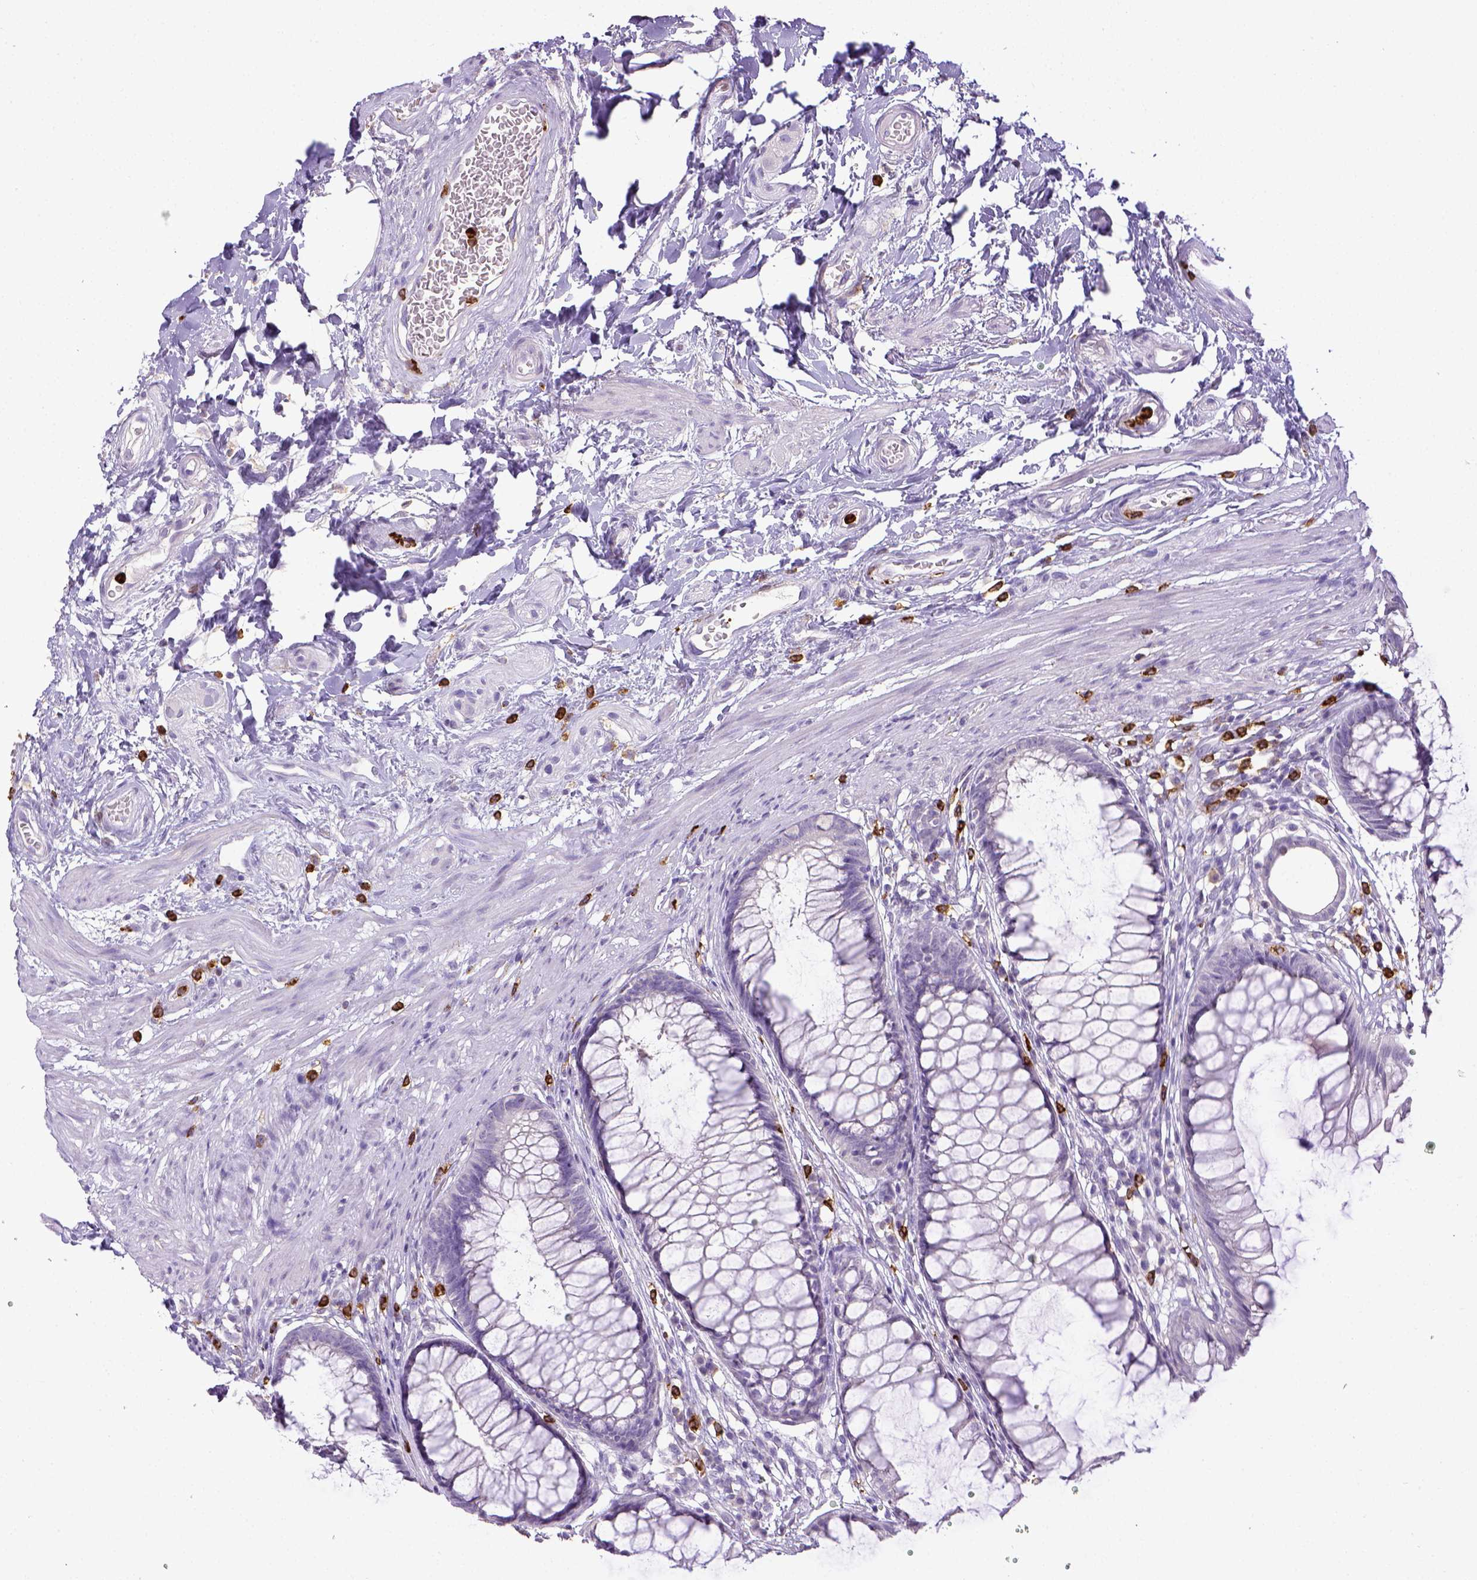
{"staining": {"intensity": "negative", "quantity": "none", "location": "none"}, "tissue": "rectum", "cell_type": "Glandular cells", "image_type": "normal", "snomed": [{"axis": "morphology", "description": "Normal tissue, NOS"}, {"axis": "topography", "description": "Smooth muscle"}, {"axis": "topography", "description": "Rectum"}], "caption": "This is an immunohistochemistry micrograph of benign human rectum. There is no positivity in glandular cells.", "gene": "ITGAM", "patient": {"sex": "male", "age": 53}}